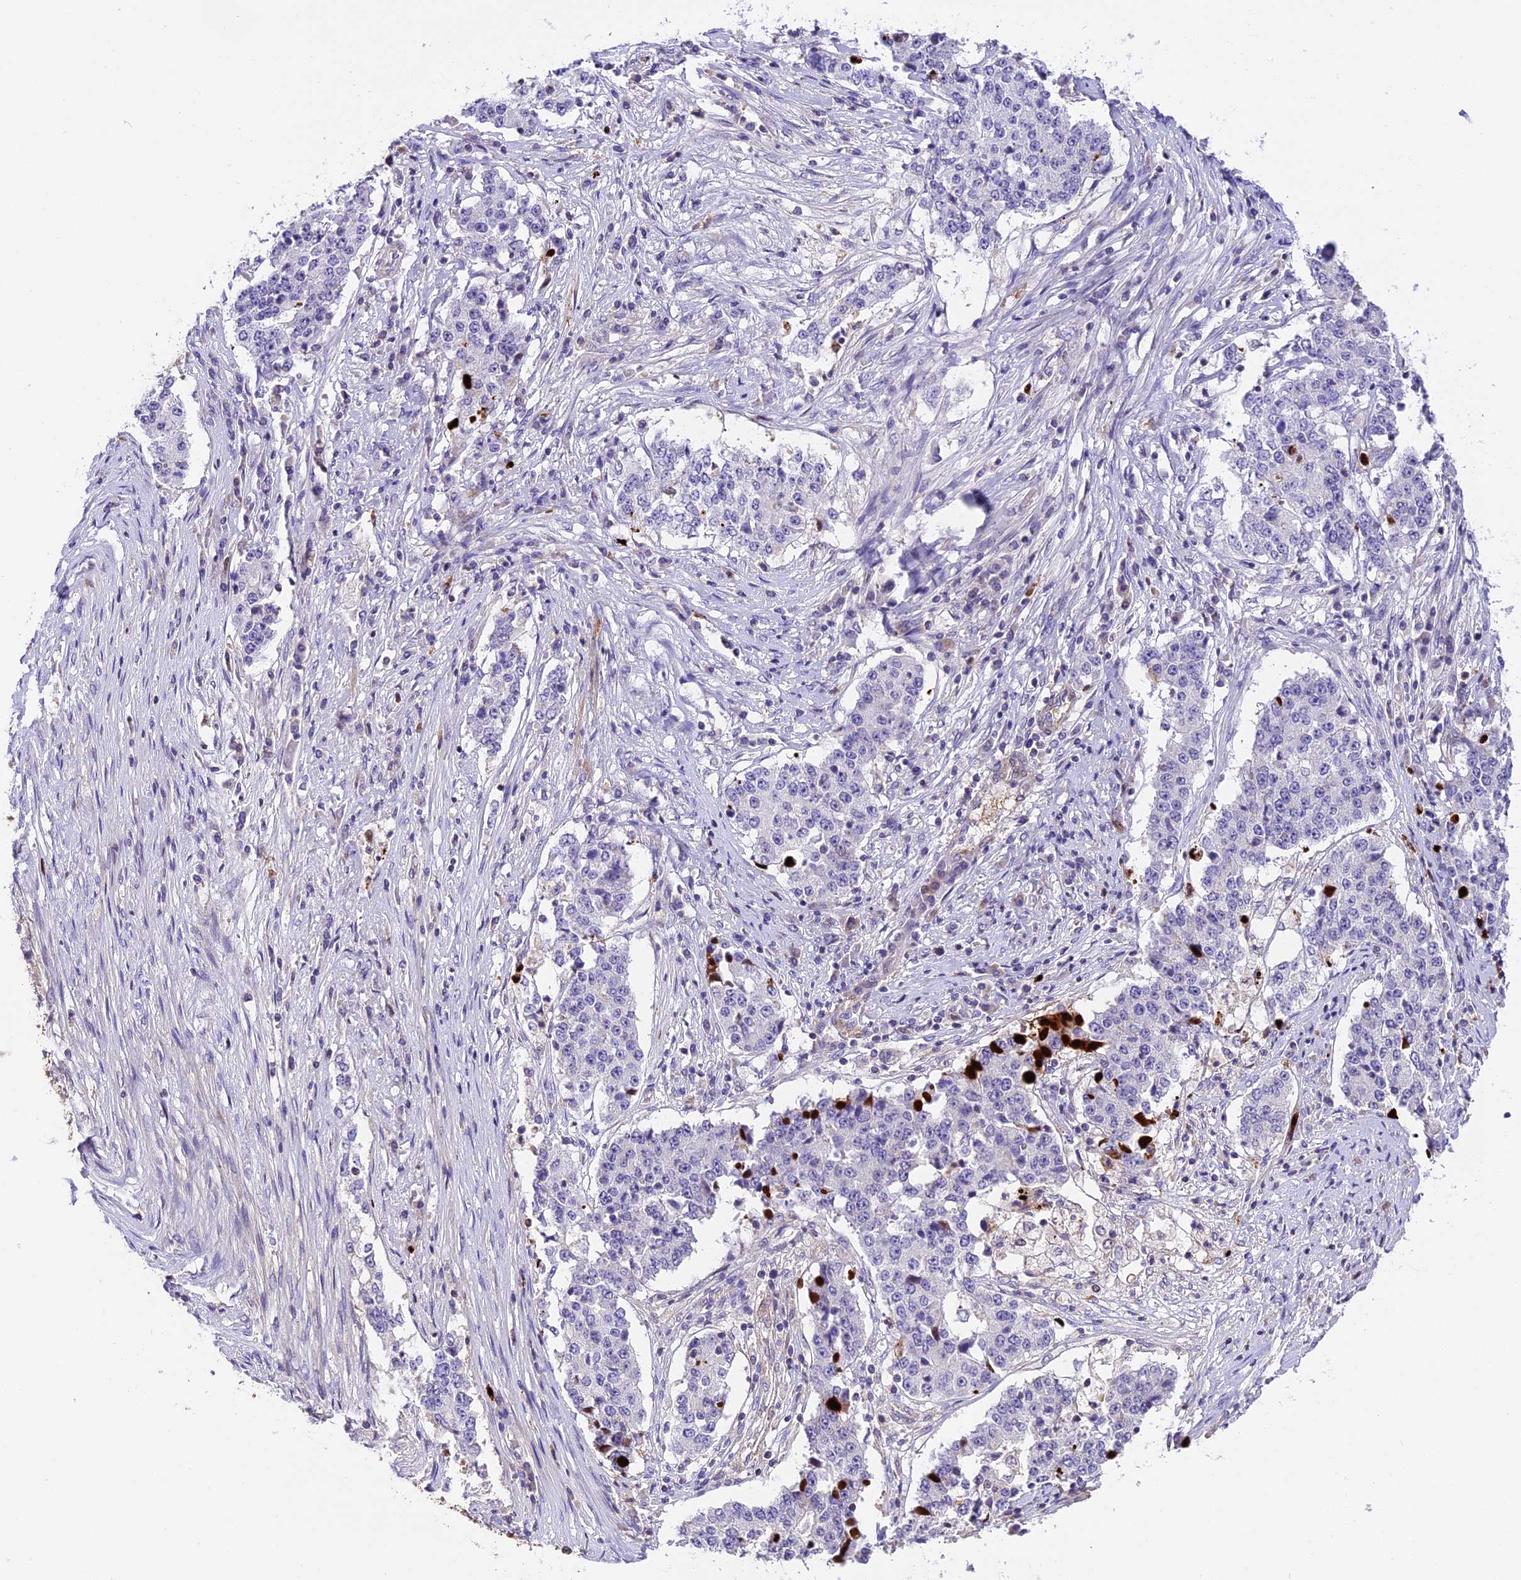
{"staining": {"intensity": "negative", "quantity": "none", "location": "none"}, "tissue": "stomach cancer", "cell_type": "Tumor cells", "image_type": "cancer", "snomed": [{"axis": "morphology", "description": "Adenocarcinoma, NOS"}, {"axis": "topography", "description": "Stomach"}], "caption": "Stomach adenocarcinoma was stained to show a protein in brown. There is no significant positivity in tumor cells.", "gene": "MAP3K7CL", "patient": {"sex": "male", "age": 59}}